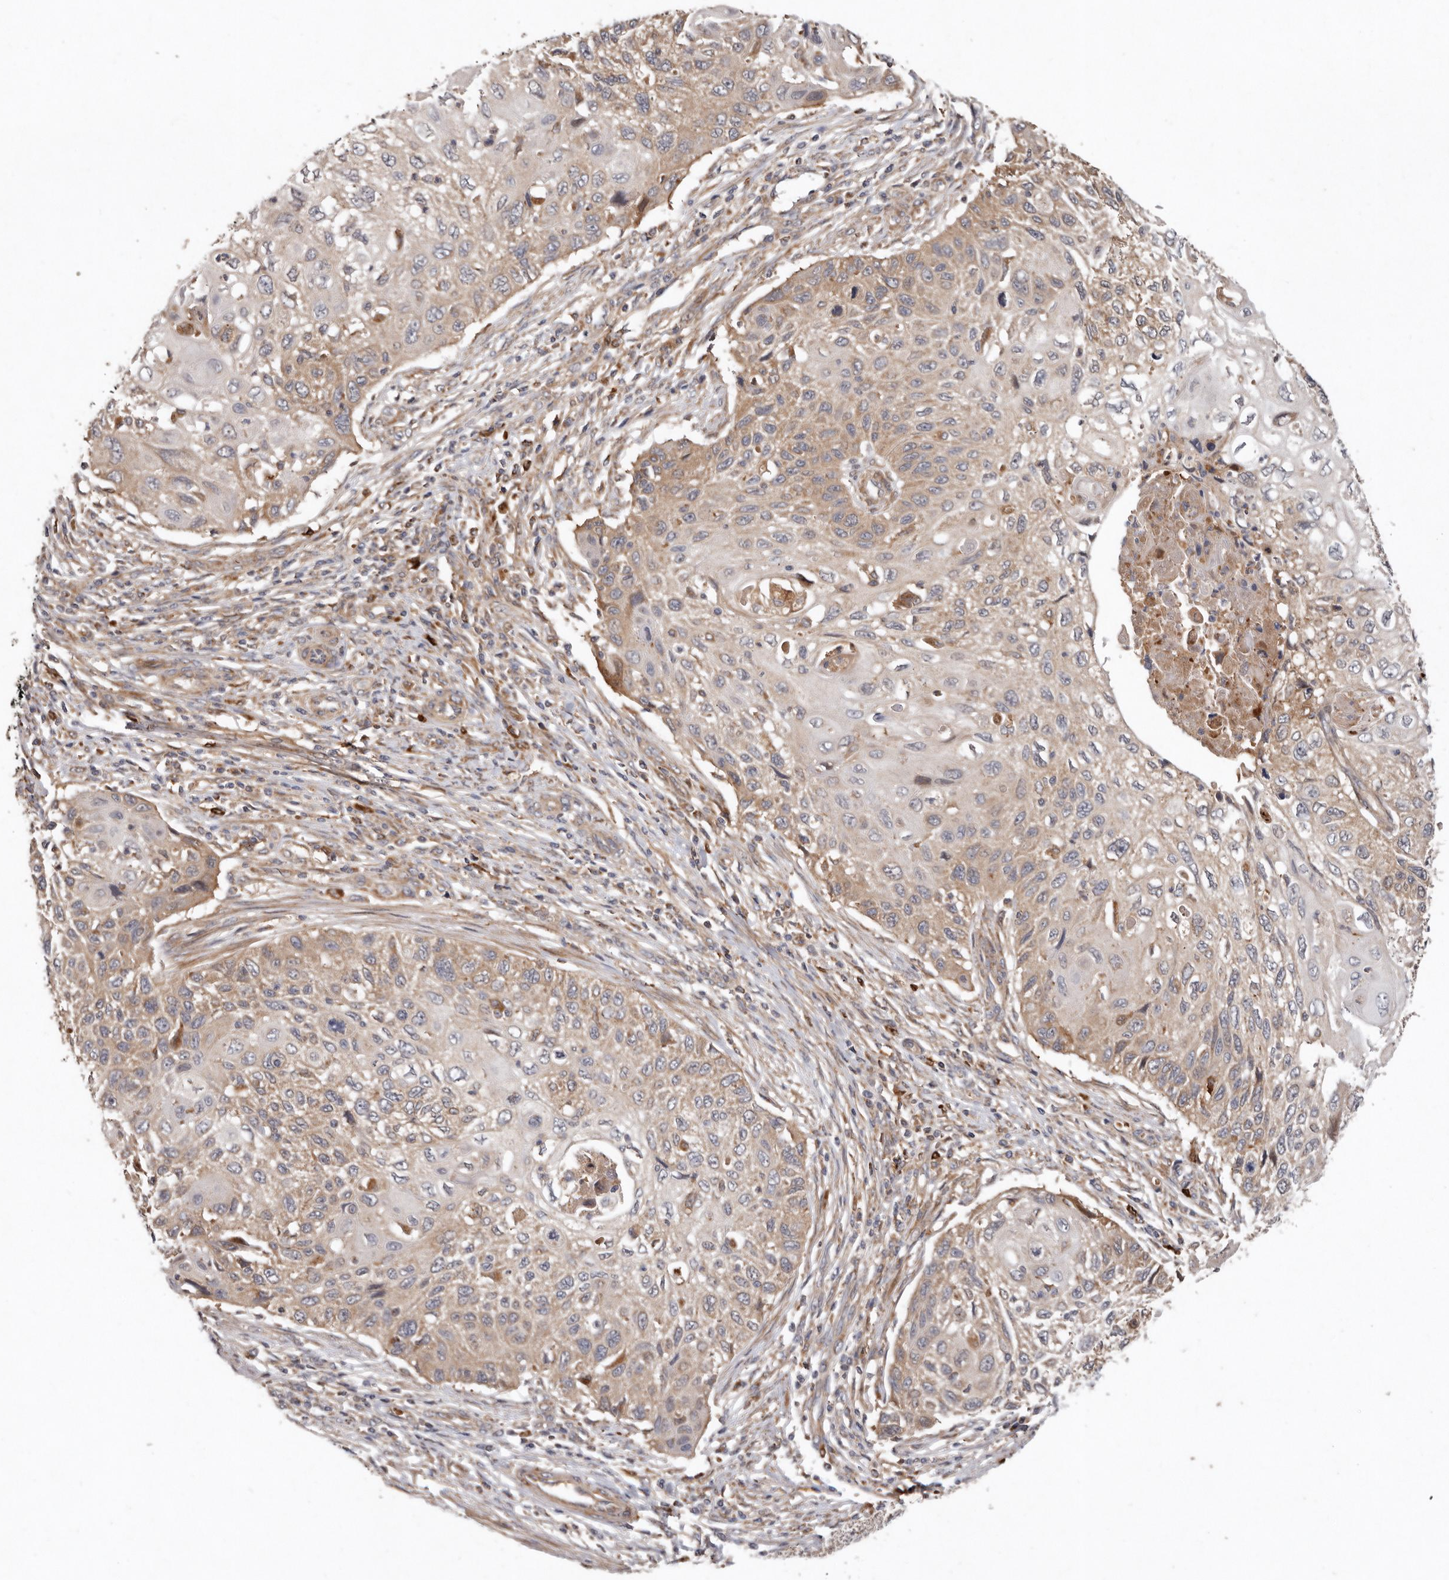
{"staining": {"intensity": "weak", "quantity": ">75%", "location": "cytoplasmic/membranous"}, "tissue": "cervical cancer", "cell_type": "Tumor cells", "image_type": "cancer", "snomed": [{"axis": "morphology", "description": "Squamous cell carcinoma, NOS"}, {"axis": "topography", "description": "Cervix"}], "caption": "Approximately >75% of tumor cells in human cervical cancer exhibit weak cytoplasmic/membranous protein positivity as visualized by brown immunohistochemical staining.", "gene": "GOT1L1", "patient": {"sex": "female", "age": 70}}